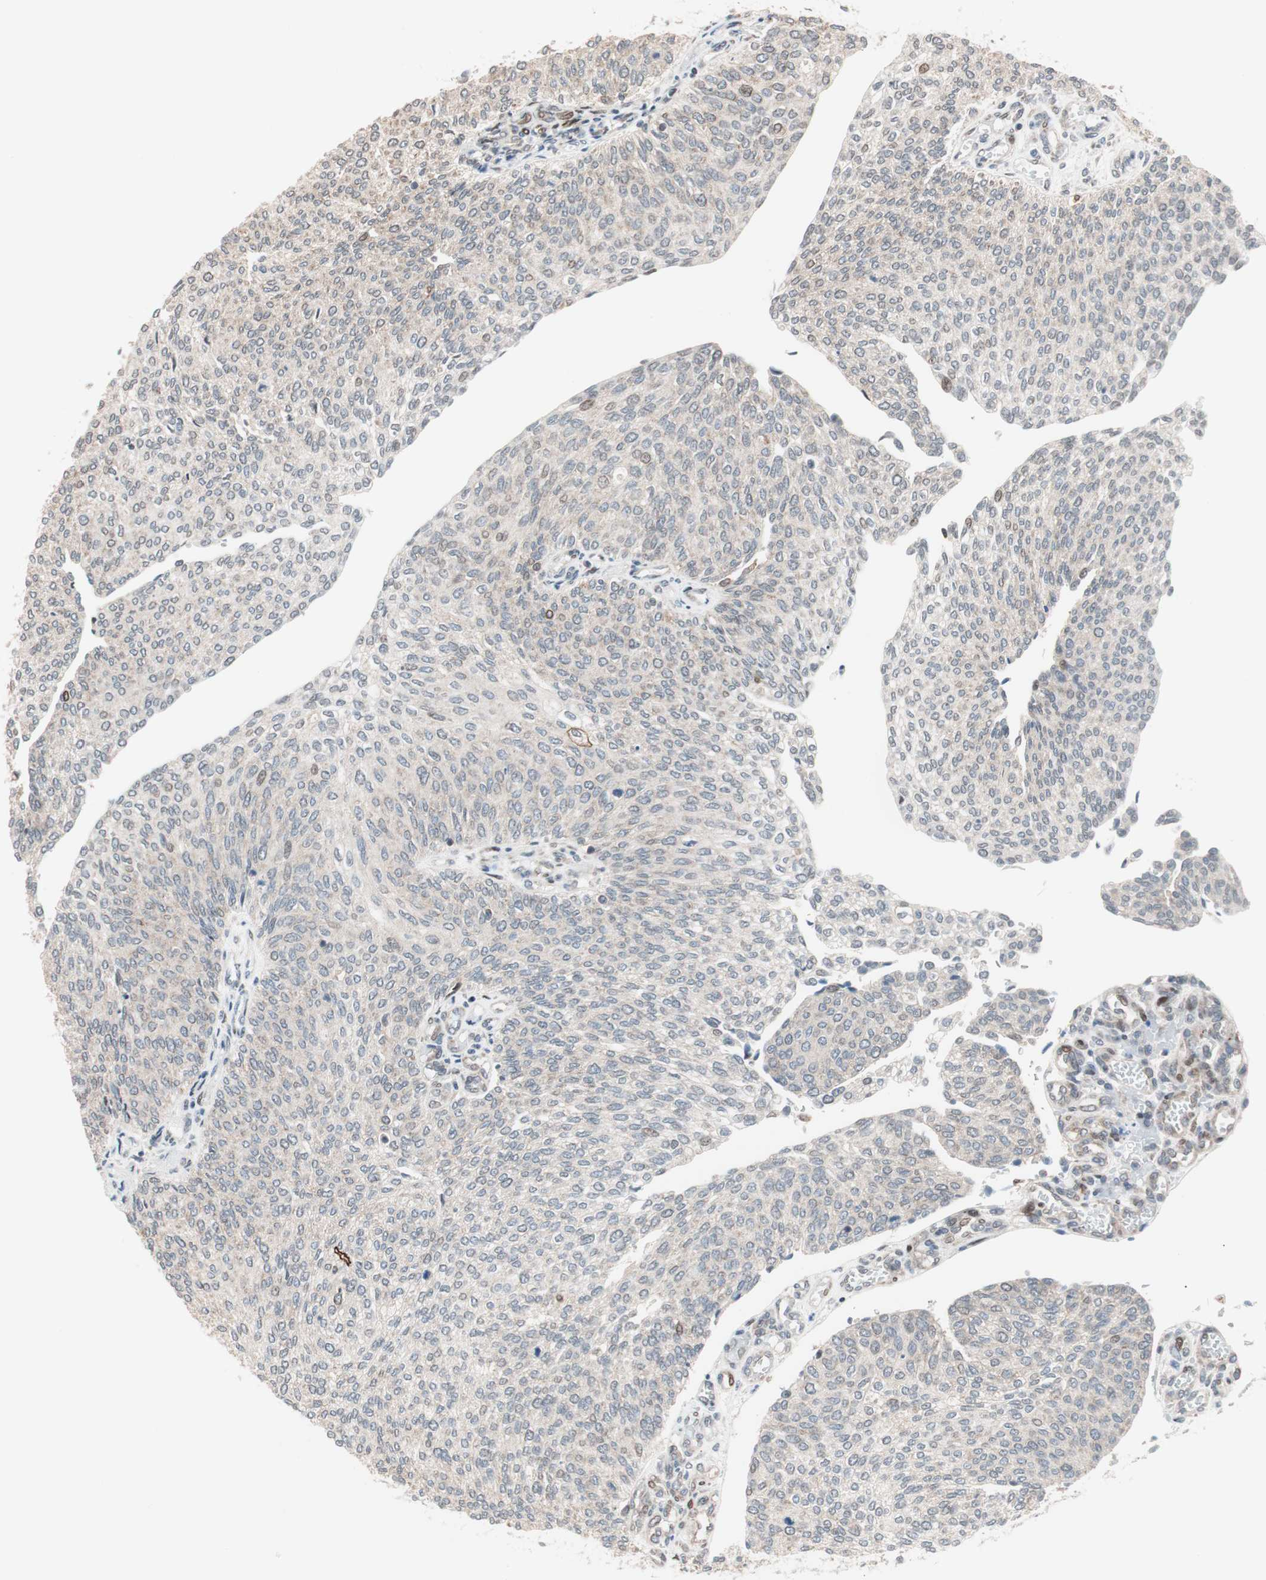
{"staining": {"intensity": "weak", "quantity": "<25%", "location": "nuclear"}, "tissue": "urothelial cancer", "cell_type": "Tumor cells", "image_type": "cancer", "snomed": [{"axis": "morphology", "description": "Urothelial carcinoma, Low grade"}, {"axis": "topography", "description": "Urinary bladder"}], "caption": "Tumor cells show no significant protein staining in low-grade urothelial carcinoma. (Stains: DAB (3,3'-diaminobenzidine) IHC with hematoxylin counter stain, Microscopy: brightfield microscopy at high magnification).", "gene": "POLH", "patient": {"sex": "female", "age": 79}}